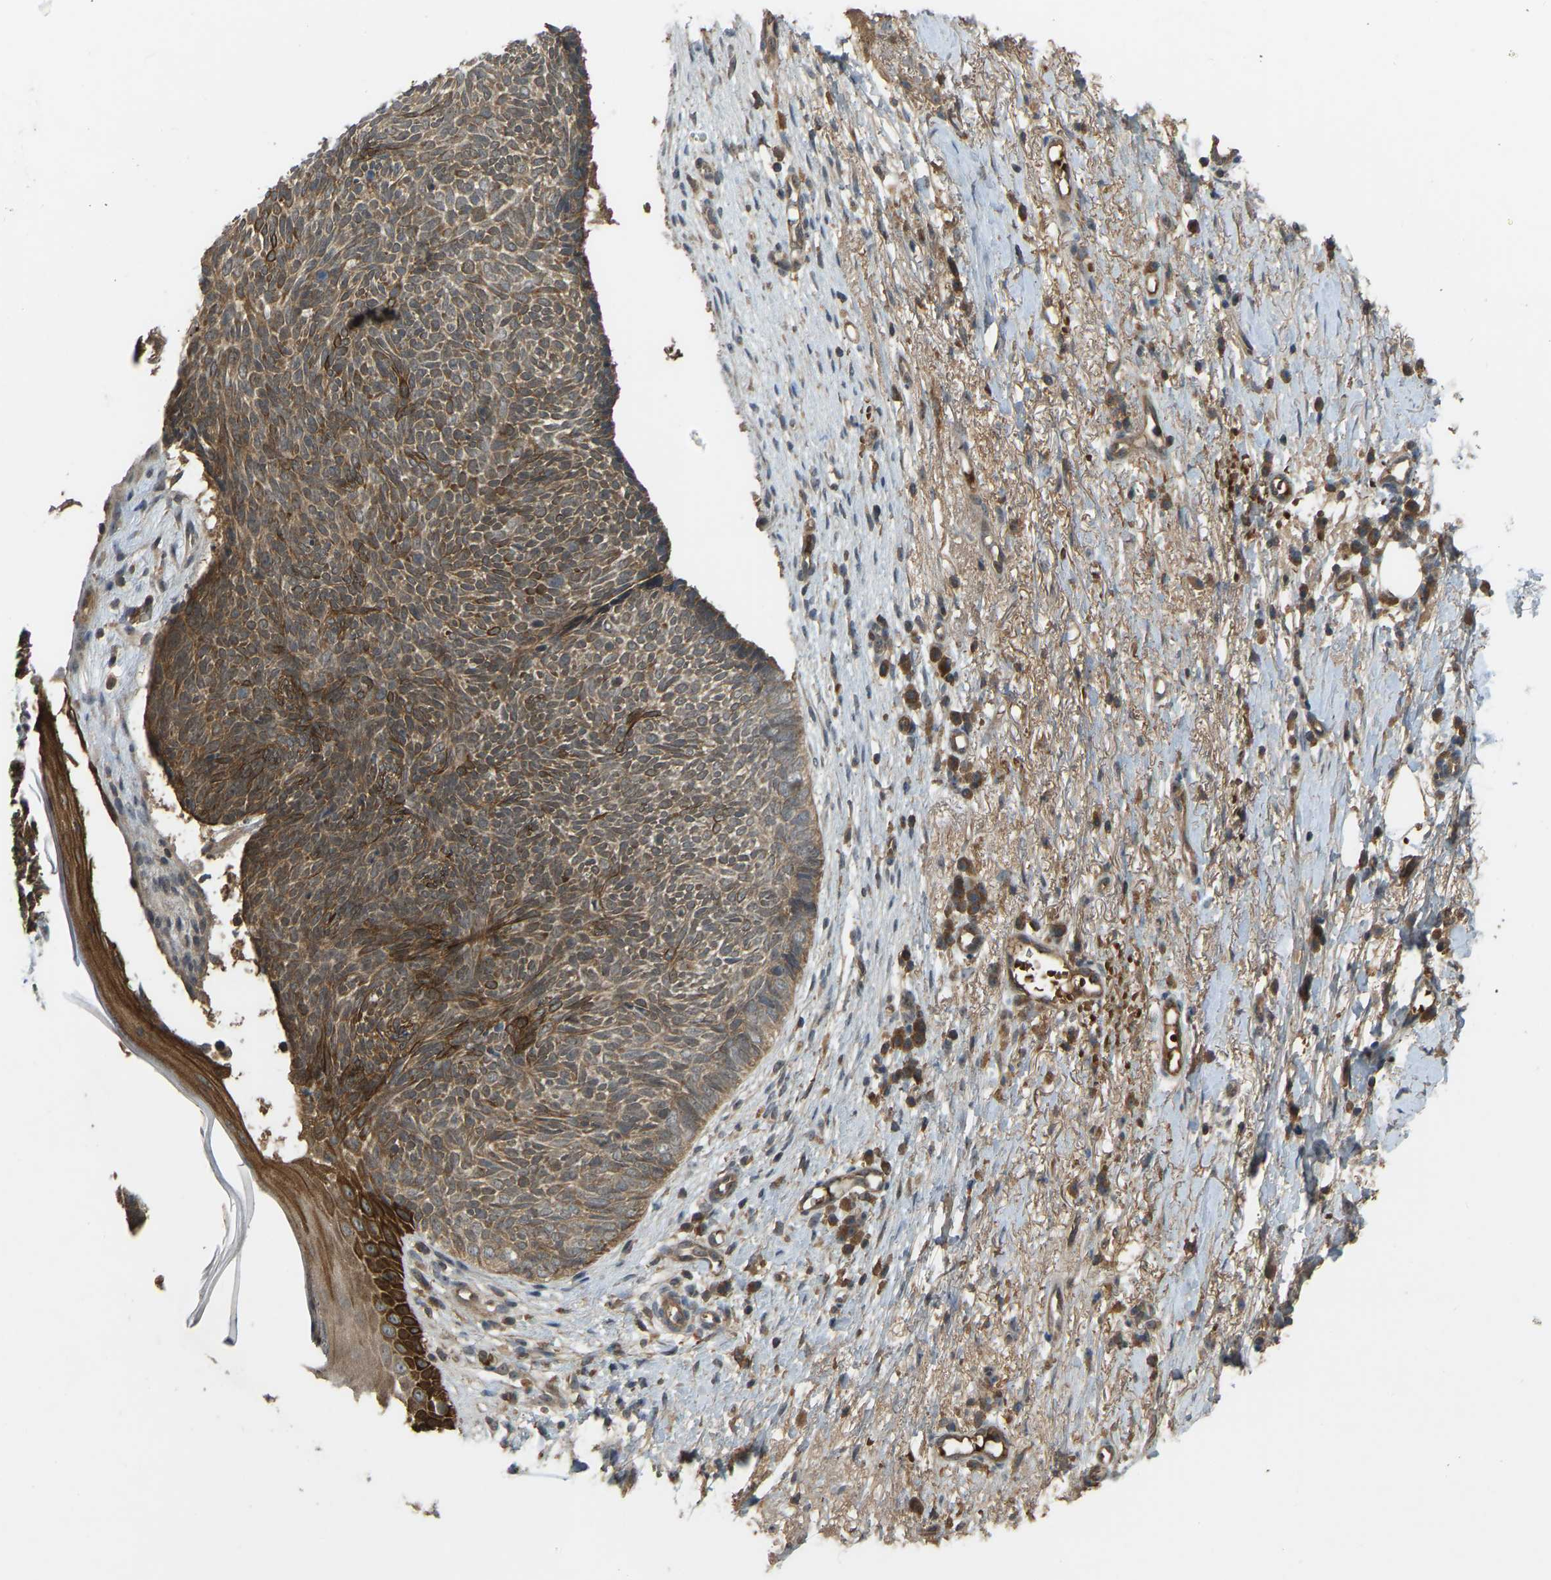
{"staining": {"intensity": "moderate", "quantity": ">75%", "location": "cytoplasmic/membranous"}, "tissue": "skin cancer", "cell_type": "Tumor cells", "image_type": "cancer", "snomed": [{"axis": "morphology", "description": "Basal cell carcinoma"}, {"axis": "topography", "description": "Skin"}], "caption": "Brown immunohistochemical staining in skin basal cell carcinoma exhibits moderate cytoplasmic/membranous positivity in about >75% of tumor cells. (Brightfield microscopy of DAB IHC at high magnification).", "gene": "ZNF71", "patient": {"sex": "female", "age": 84}}